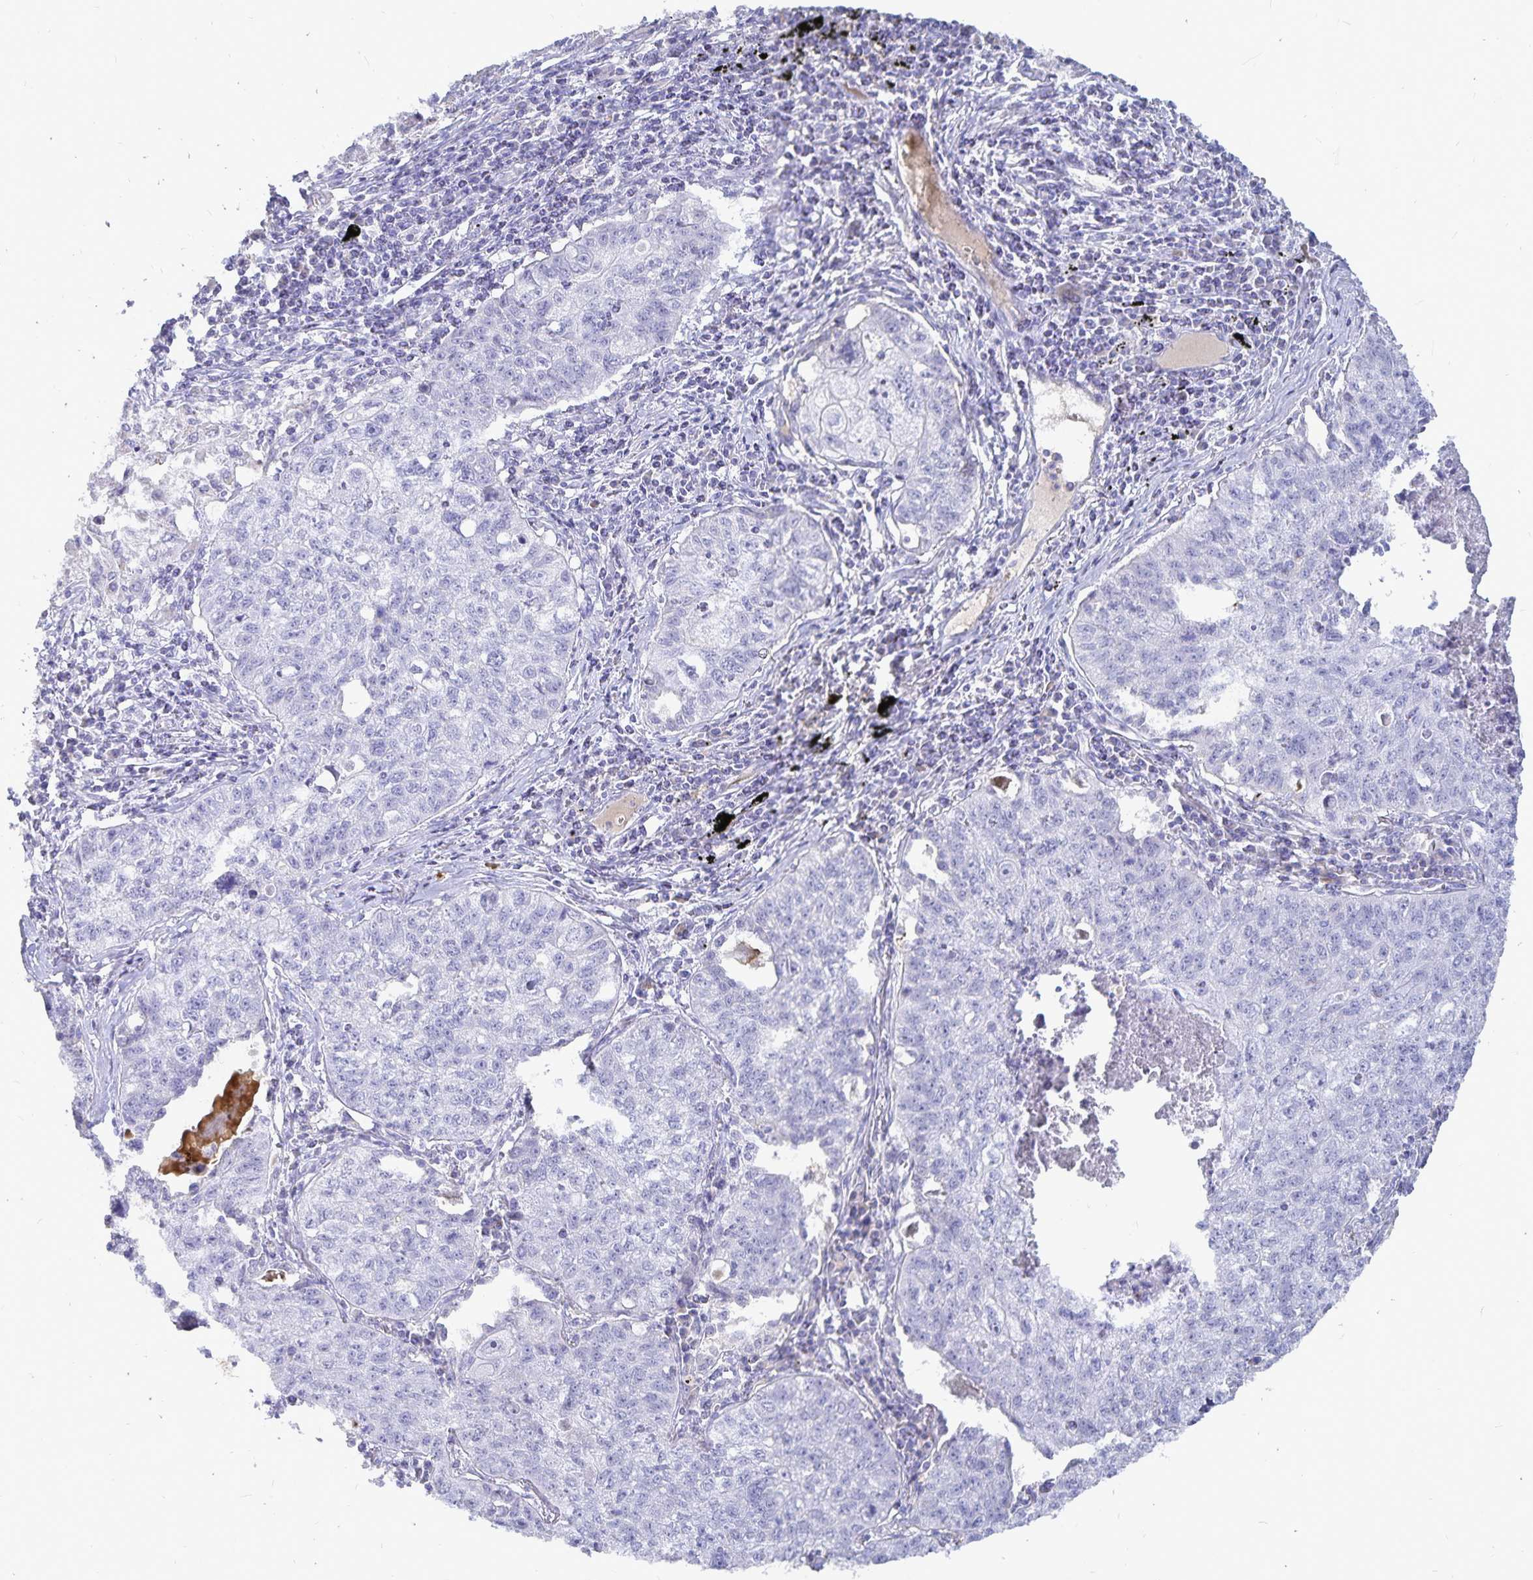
{"staining": {"intensity": "negative", "quantity": "none", "location": "none"}, "tissue": "lung cancer", "cell_type": "Tumor cells", "image_type": "cancer", "snomed": [{"axis": "morphology", "description": "Normal morphology"}, {"axis": "morphology", "description": "Aneuploidy"}, {"axis": "morphology", "description": "Squamous cell carcinoma, NOS"}, {"axis": "topography", "description": "Lymph node"}, {"axis": "topography", "description": "Lung"}], "caption": "Immunohistochemistry micrograph of lung cancer stained for a protein (brown), which exhibits no positivity in tumor cells. Nuclei are stained in blue.", "gene": "PKHD1", "patient": {"sex": "female", "age": 76}}